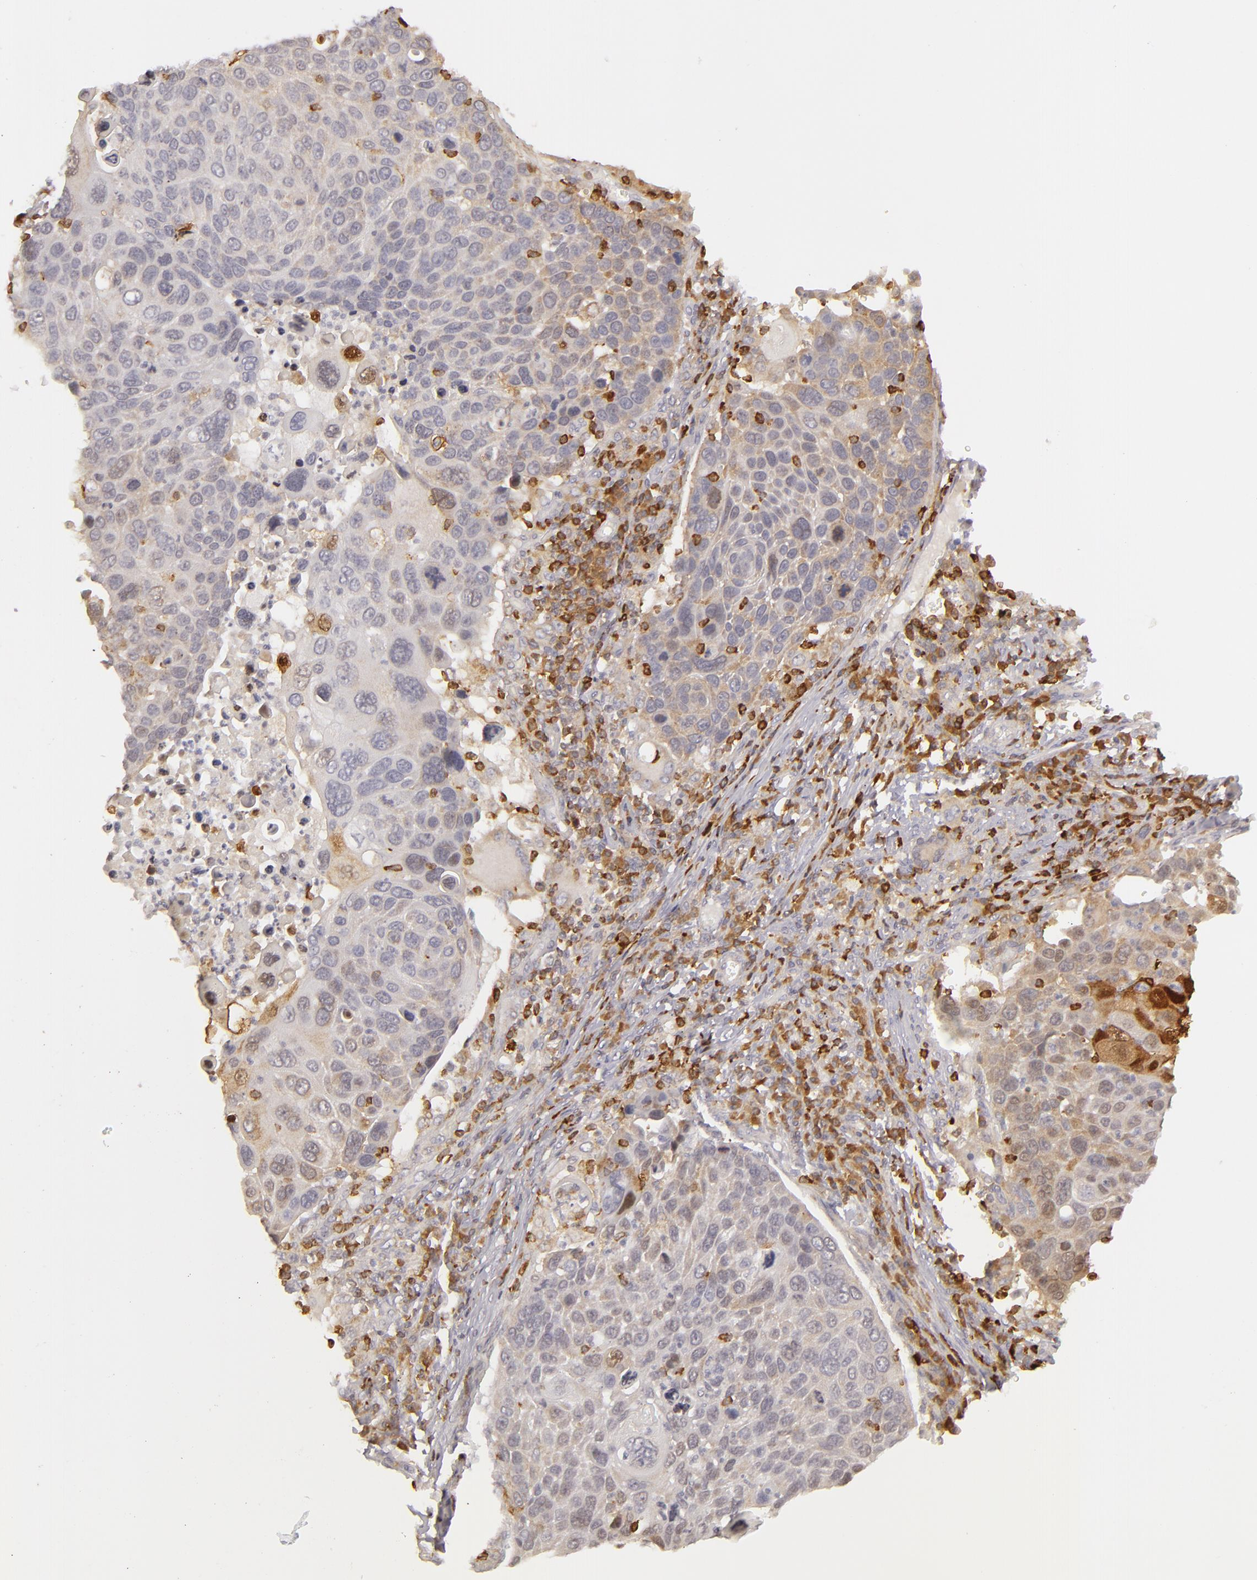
{"staining": {"intensity": "weak", "quantity": ">75%", "location": "cytoplasmic/membranous"}, "tissue": "lung cancer", "cell_type": "Tumor cells", "image_type": "cancer", "snomed": [{"axis": "morphology", "description": "Squamous cell carcinoma, NOS"}, {"axis": "topography", "description": "Lung"}], "caption": "Protein analysis of lung cancer (squamous cell carcinoma) tissue displays weak cytoplasmic/membranous staining in approximately >75% of tumor cells.", "gene": "APOBEC3G", "patient": {"sex": "male", "age": 68}}